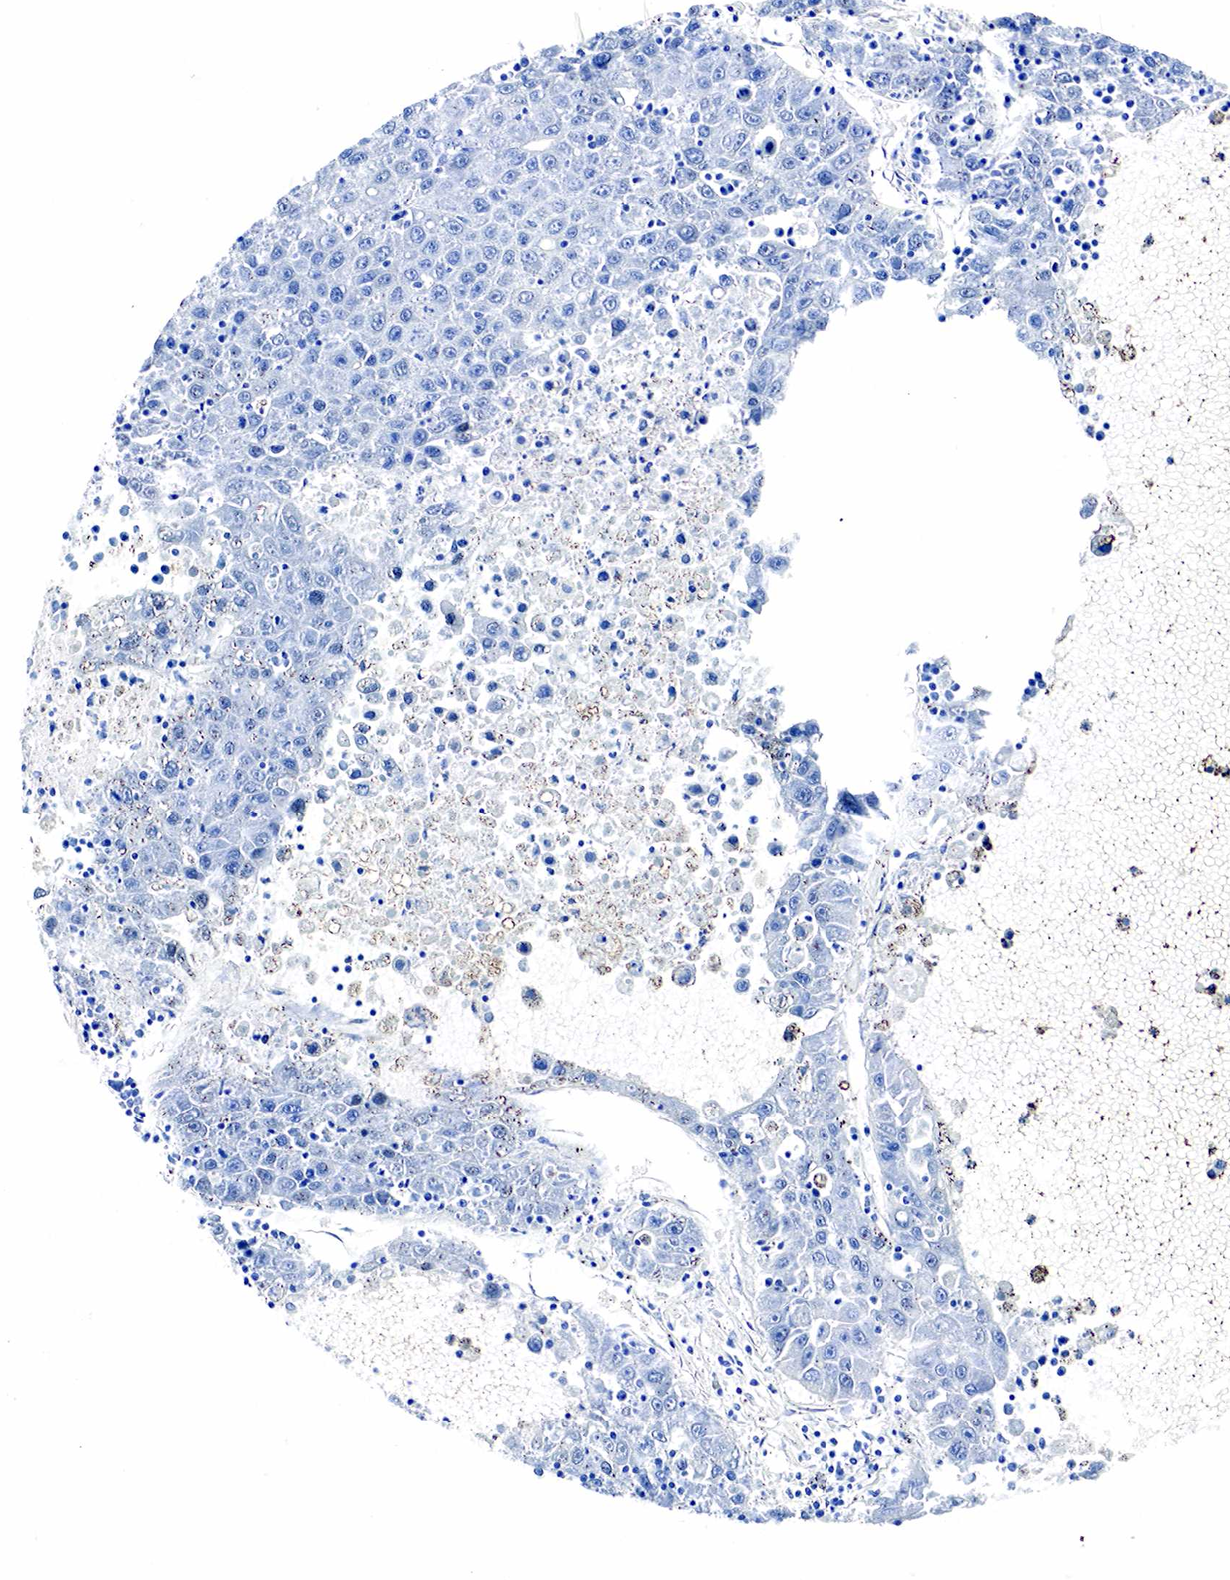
{"staining": {"intensity": "negative", "quantity": "none", "location": "none"}, "tissue": "liver cancer", "cell_type": "Tumor cells", "image_type": "cancer", "snomed": [{"axis": "morphology", "description": "Carcinoma, Hepatocellular, NOS"}, {"axis": "topography", "description": "Liver"}], "caption": "This is a micrograph of IHC staining of liver cancer, which shows no expression in tumor cells. (DAB immunohistochemistry visualized using brightfield microscopy, high magnification).", "gene": "ACP3", "patient": {"sex": "male", "age": 49}}